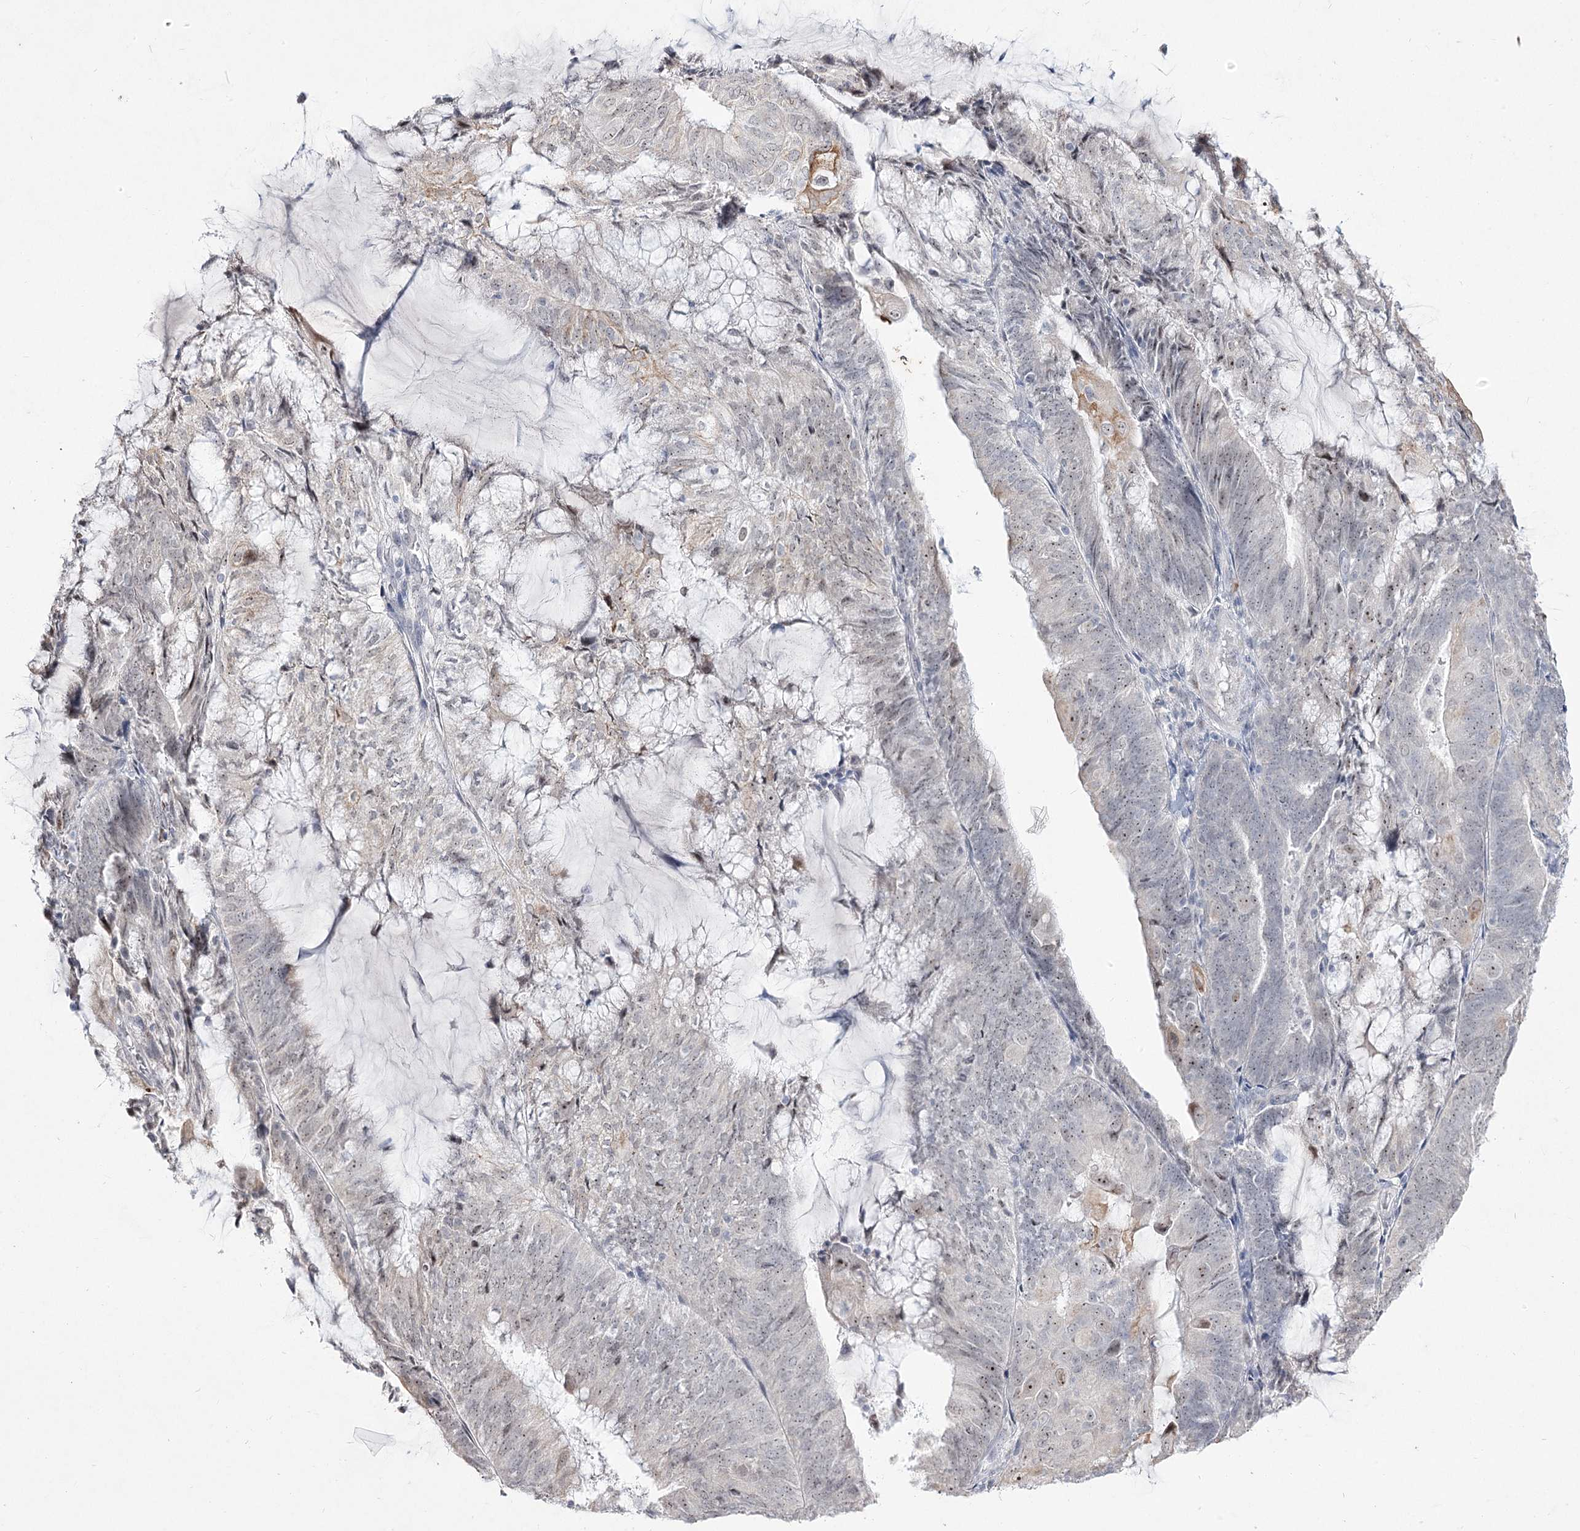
{"staining": {"intensity": "negative", "quantity": "none", "location": "none"}, "tissue": "endometrial cancer", "cell_type": "Tumor cells", "image_type": "cancer", "snomed": [{"axis": "morphology", "description": "Adenocarcinoma, NOS"}, {"axis": "topography", "description": "Endometrium"}], "caption": "This is an IHC histopathology image of endometrial adenocarcinoma. There is no positivity in tumor cells.", "gene": "DDX50", "patient": {"sex": "female", "age": 81}}